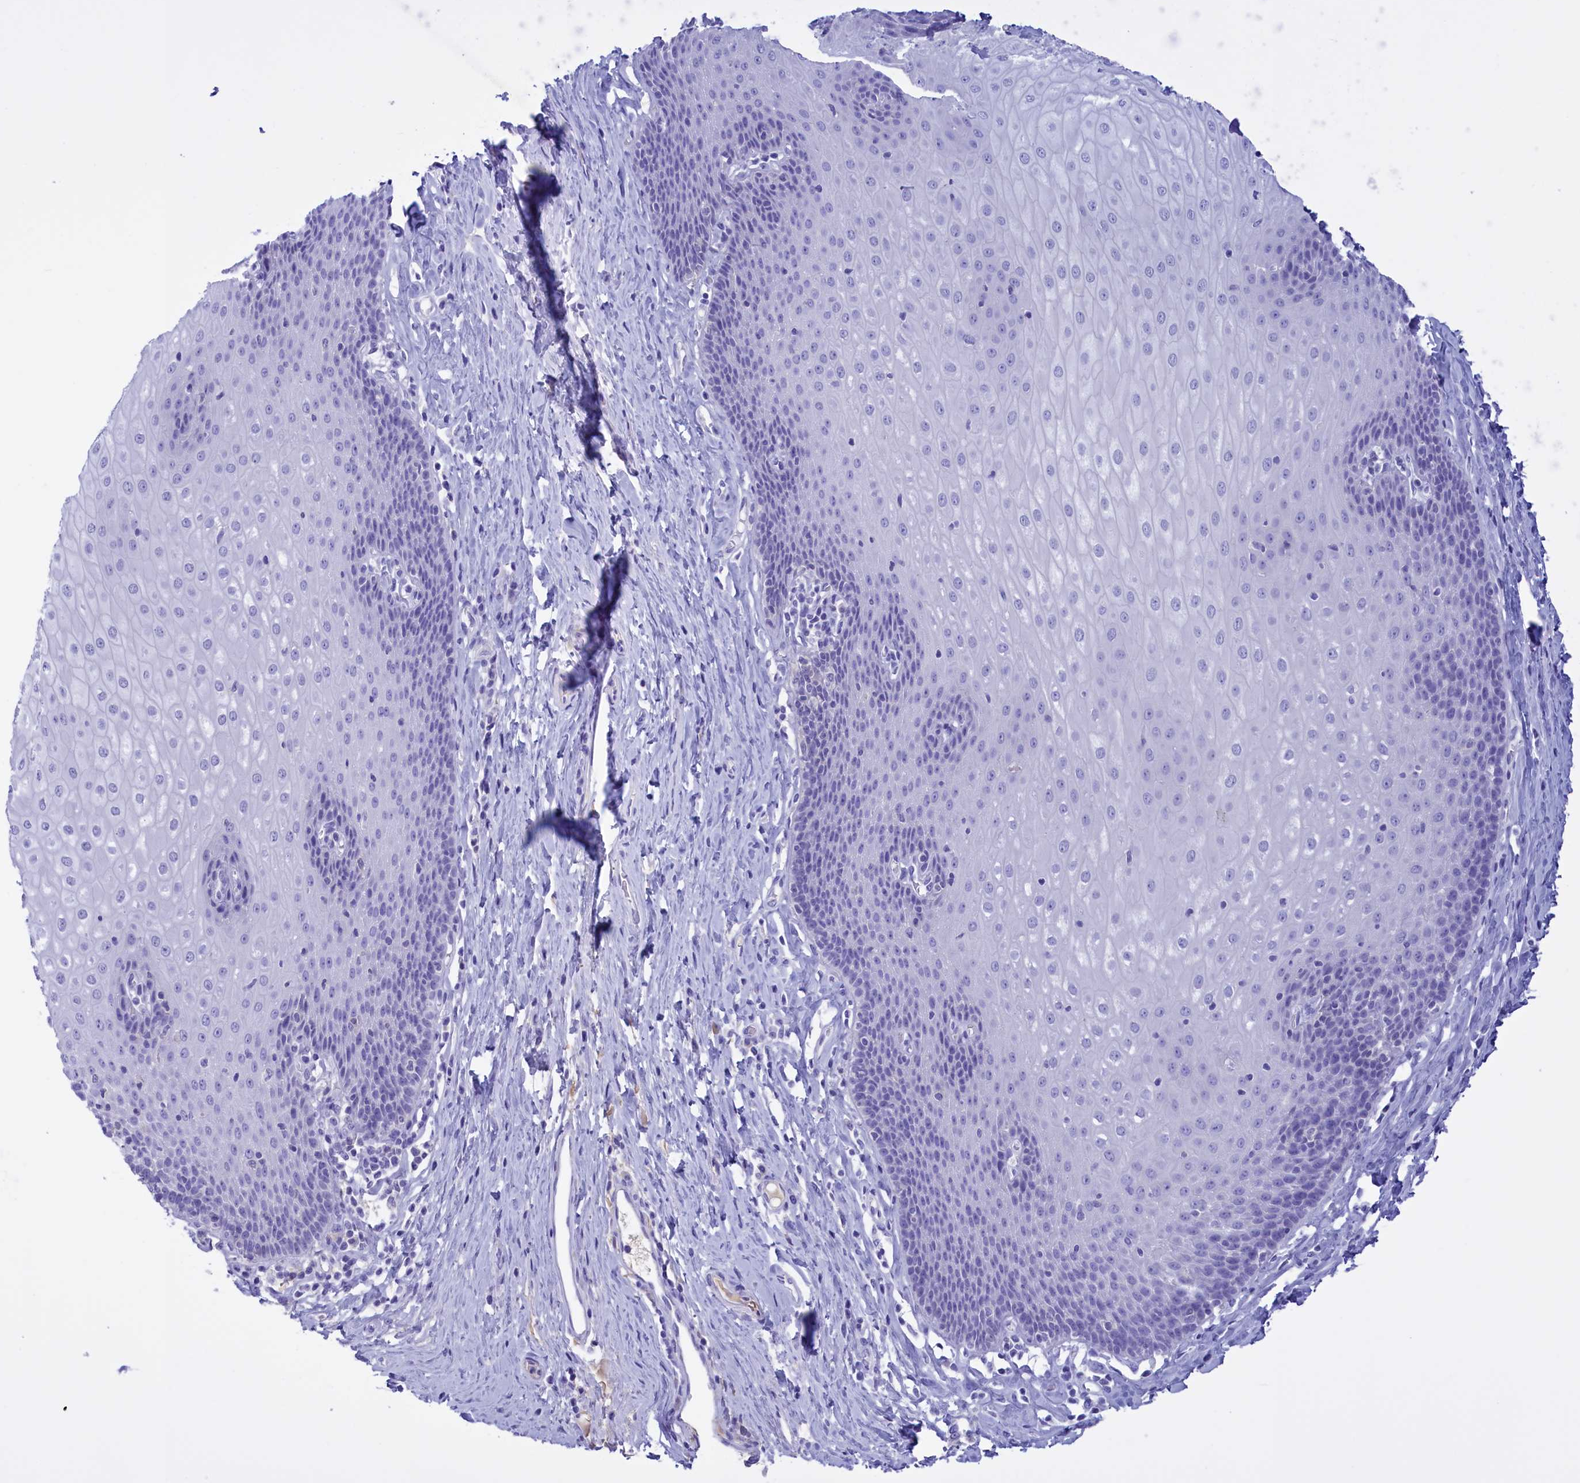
{"staining": {"intensity": "negative", "quantity": "none", "location": "none"}, "tissue": "esophagus", "cell_type": "Squamous epithelial cells", "image_type": "normal", "snomed": [{"axis": "morphology", "description": "Normal tissue, NOS"}, {"axis": "topography", "description": "Esophagus"}], "caption": "Immunohistochemical staining of normal esophagus shows no significant staining in squamous epithelial cells. (IHC, brightfield microscopy, high magnification).", "gene": "PROK2", "patient": {"sex": "female", "age": 61}}